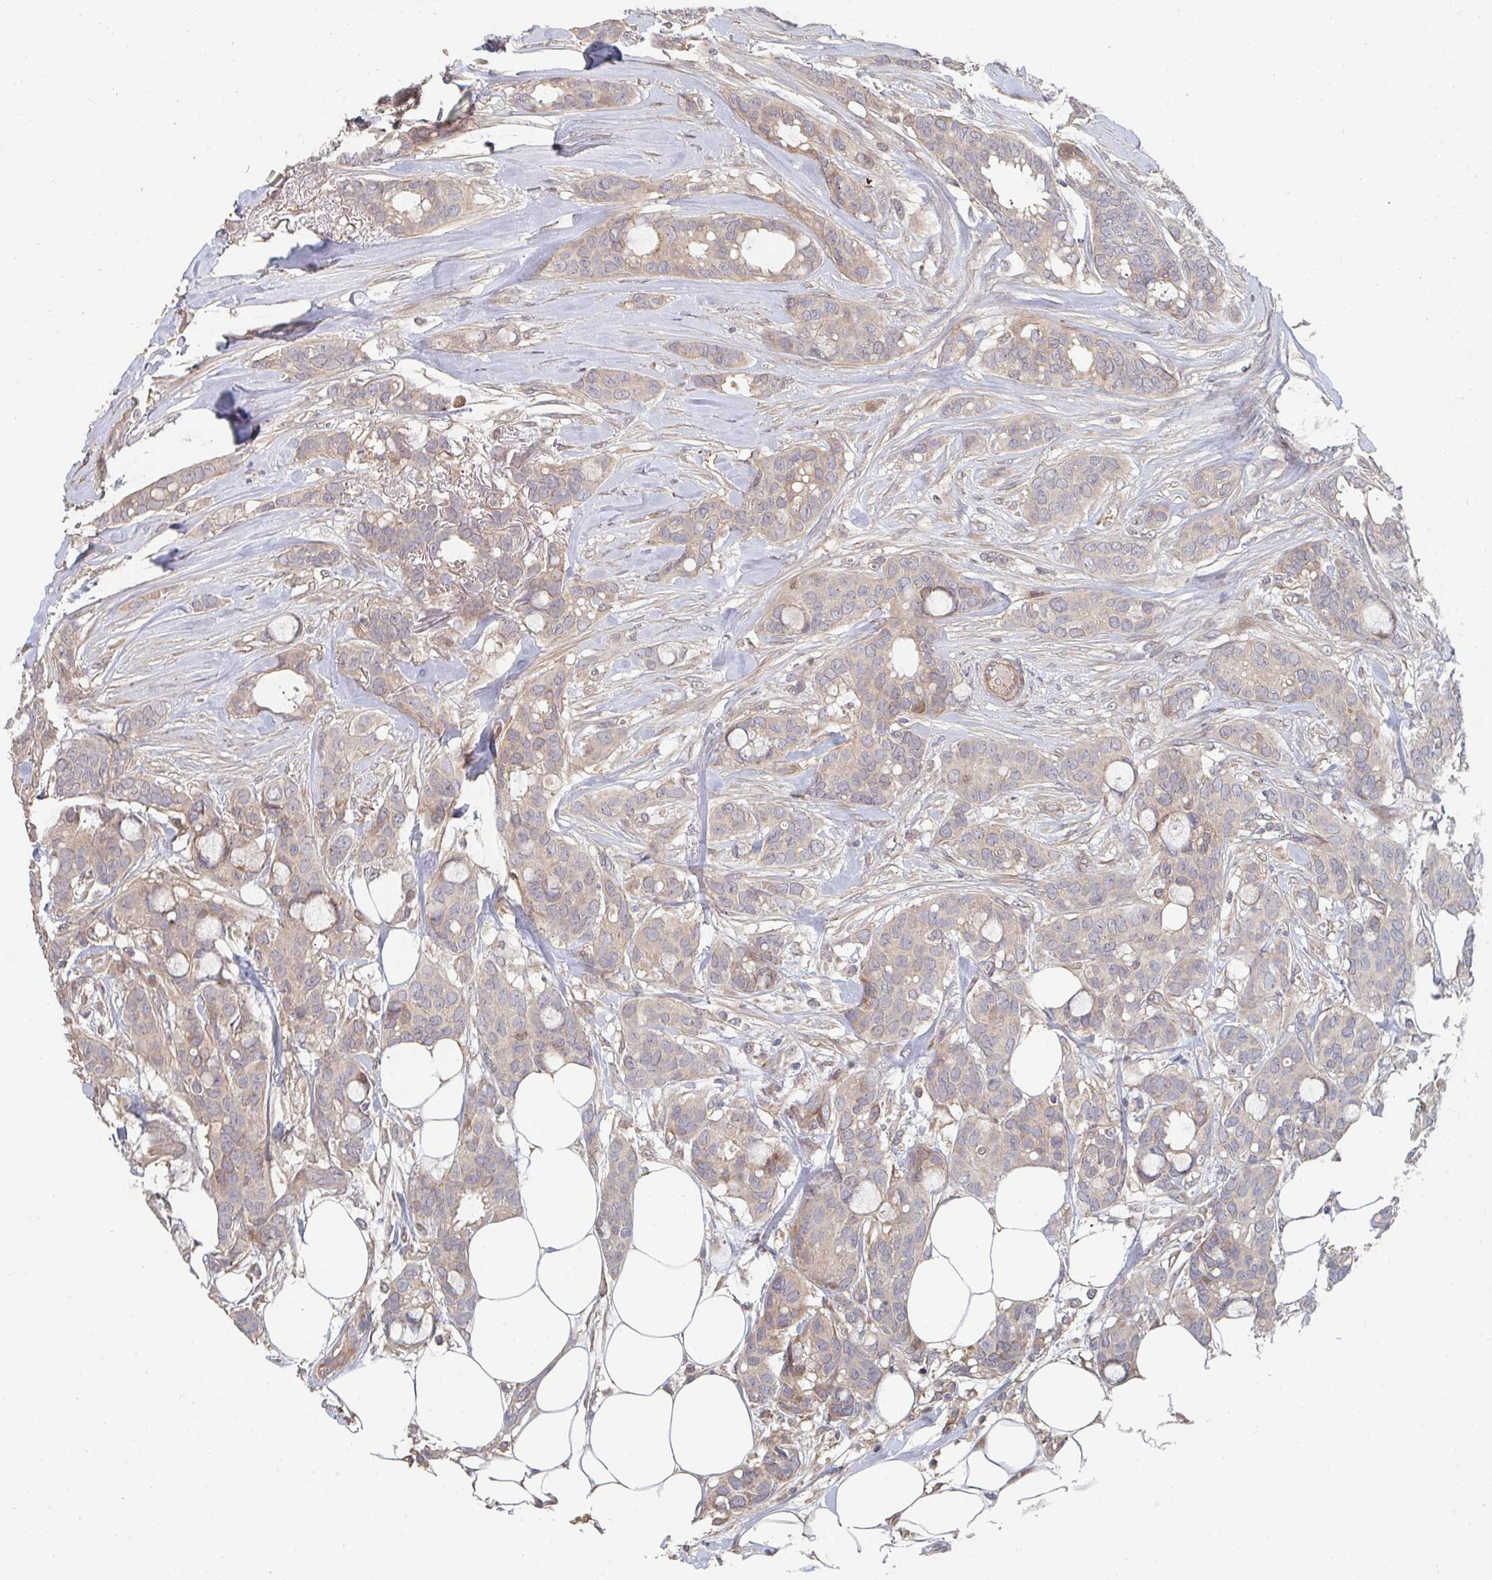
{"staining": {"intensity": "weak", "quantity": "25%-75%", "location": "cytoplasmic/membranous"}, "tissue": "breast cancer", "cell_type": "Tumor cells", "image_type": "cancer", "snomed": [{"axis": "morphology", "description": "Duct carcinoma"}, {"axis": "topography", "description": "Breast"}], "caption": "Immunohistochemical staining of human breast cancer demonstrates low levels of weak cytoplasmic/membranous positivity in about 25%-75% of tumor cells.", "gene": "PTEN", "patient": {"sex": "female", "age": 84}}